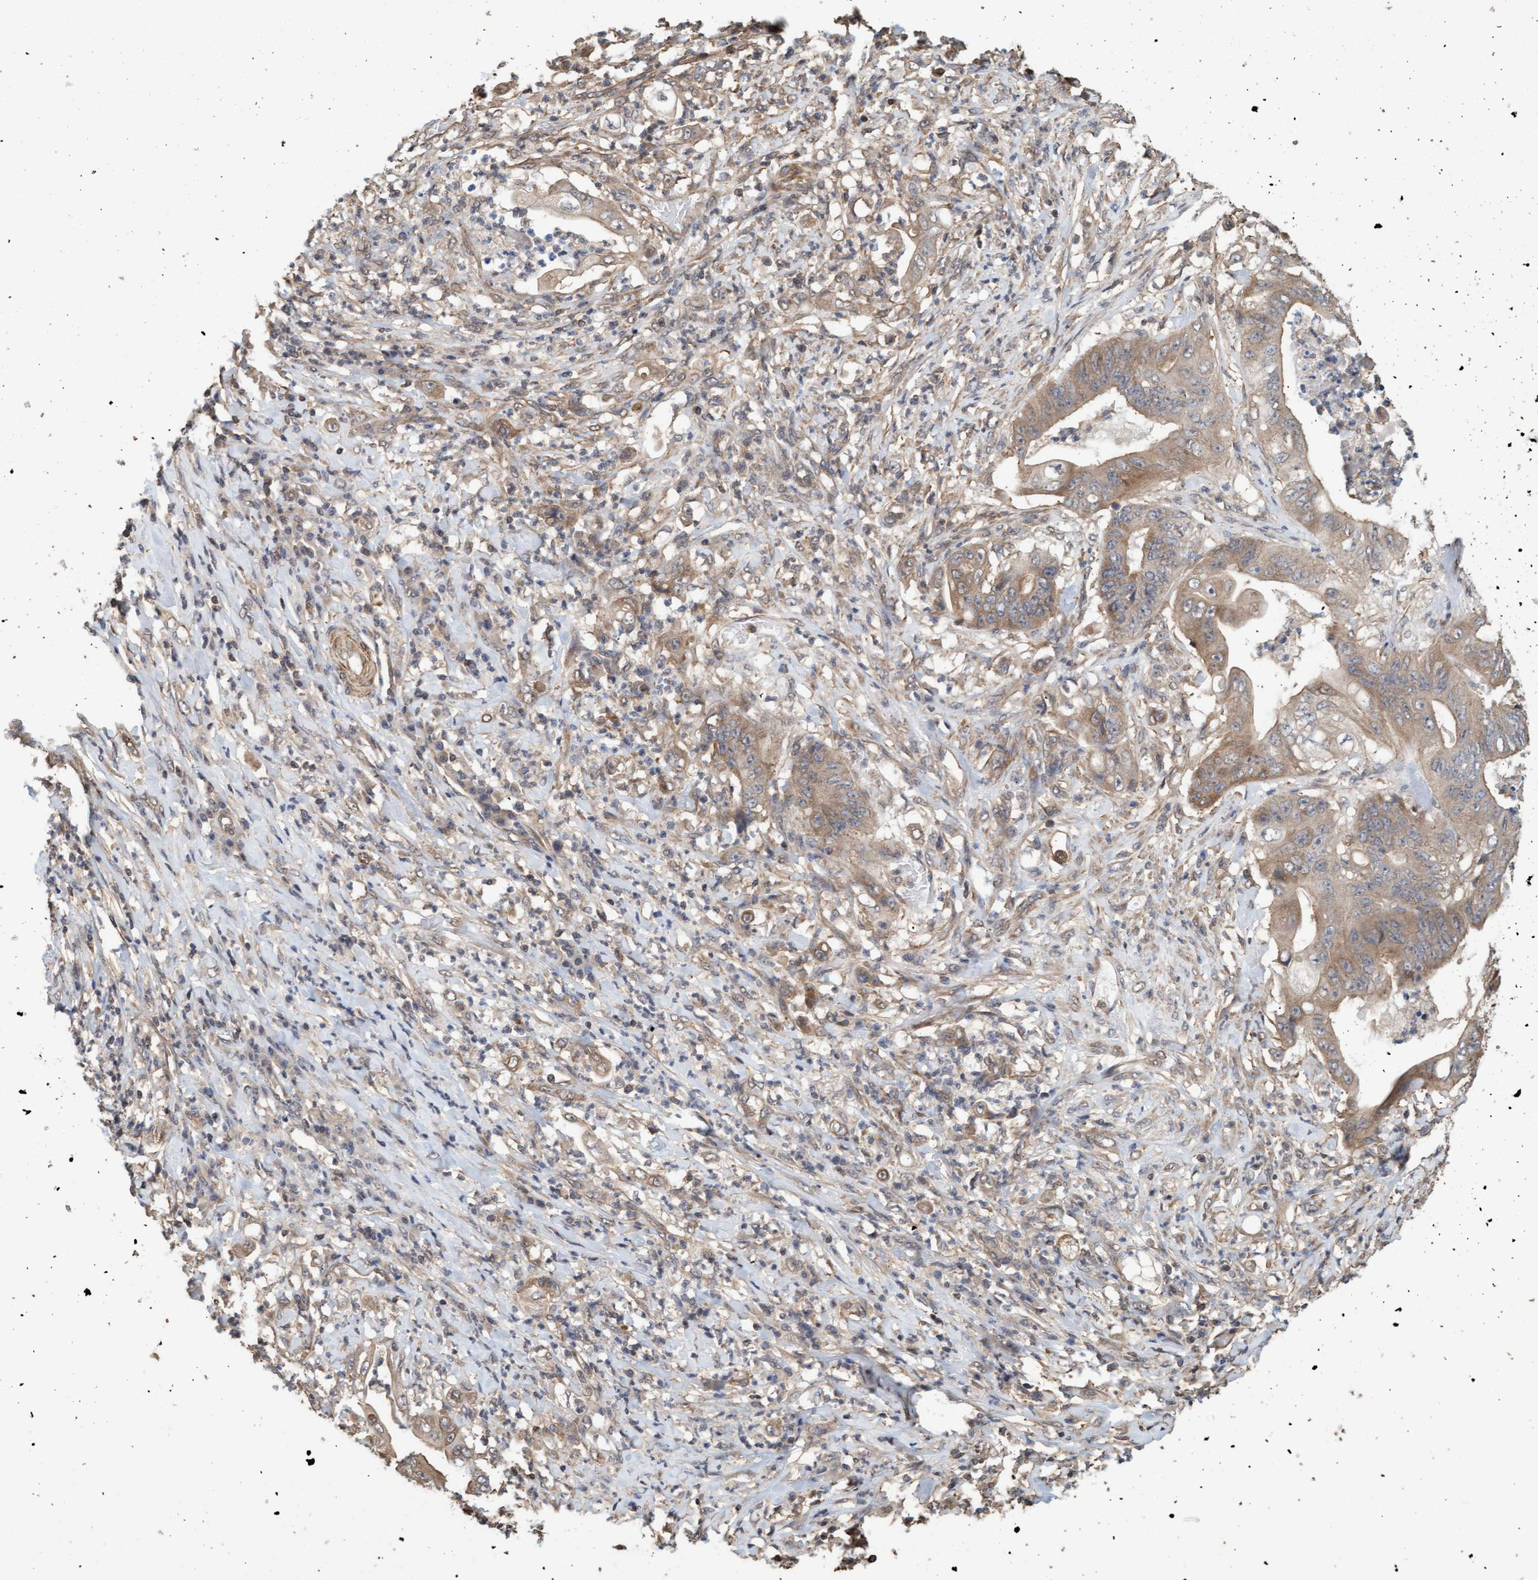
{"staining": {"intensity": "weak", "quantity": ">75%", "location": "cytoplasmic/membranous"}, "tissue": "stomach cancer", "cell_type": "Tumor cells", "image_type": "cancer", "snomed": [{"axis": "morphology", "description": "Adenocarcinoma, NOS"}, {"axis": "topography", "description": "Stomach"}], "caption": "Protein staining reveals weak cytoplasmic/membranous staining in about >75% of tumor cells in stomach cancer.", "gene": "FXR2", "patient": {"sex": "female", "age": 73}}